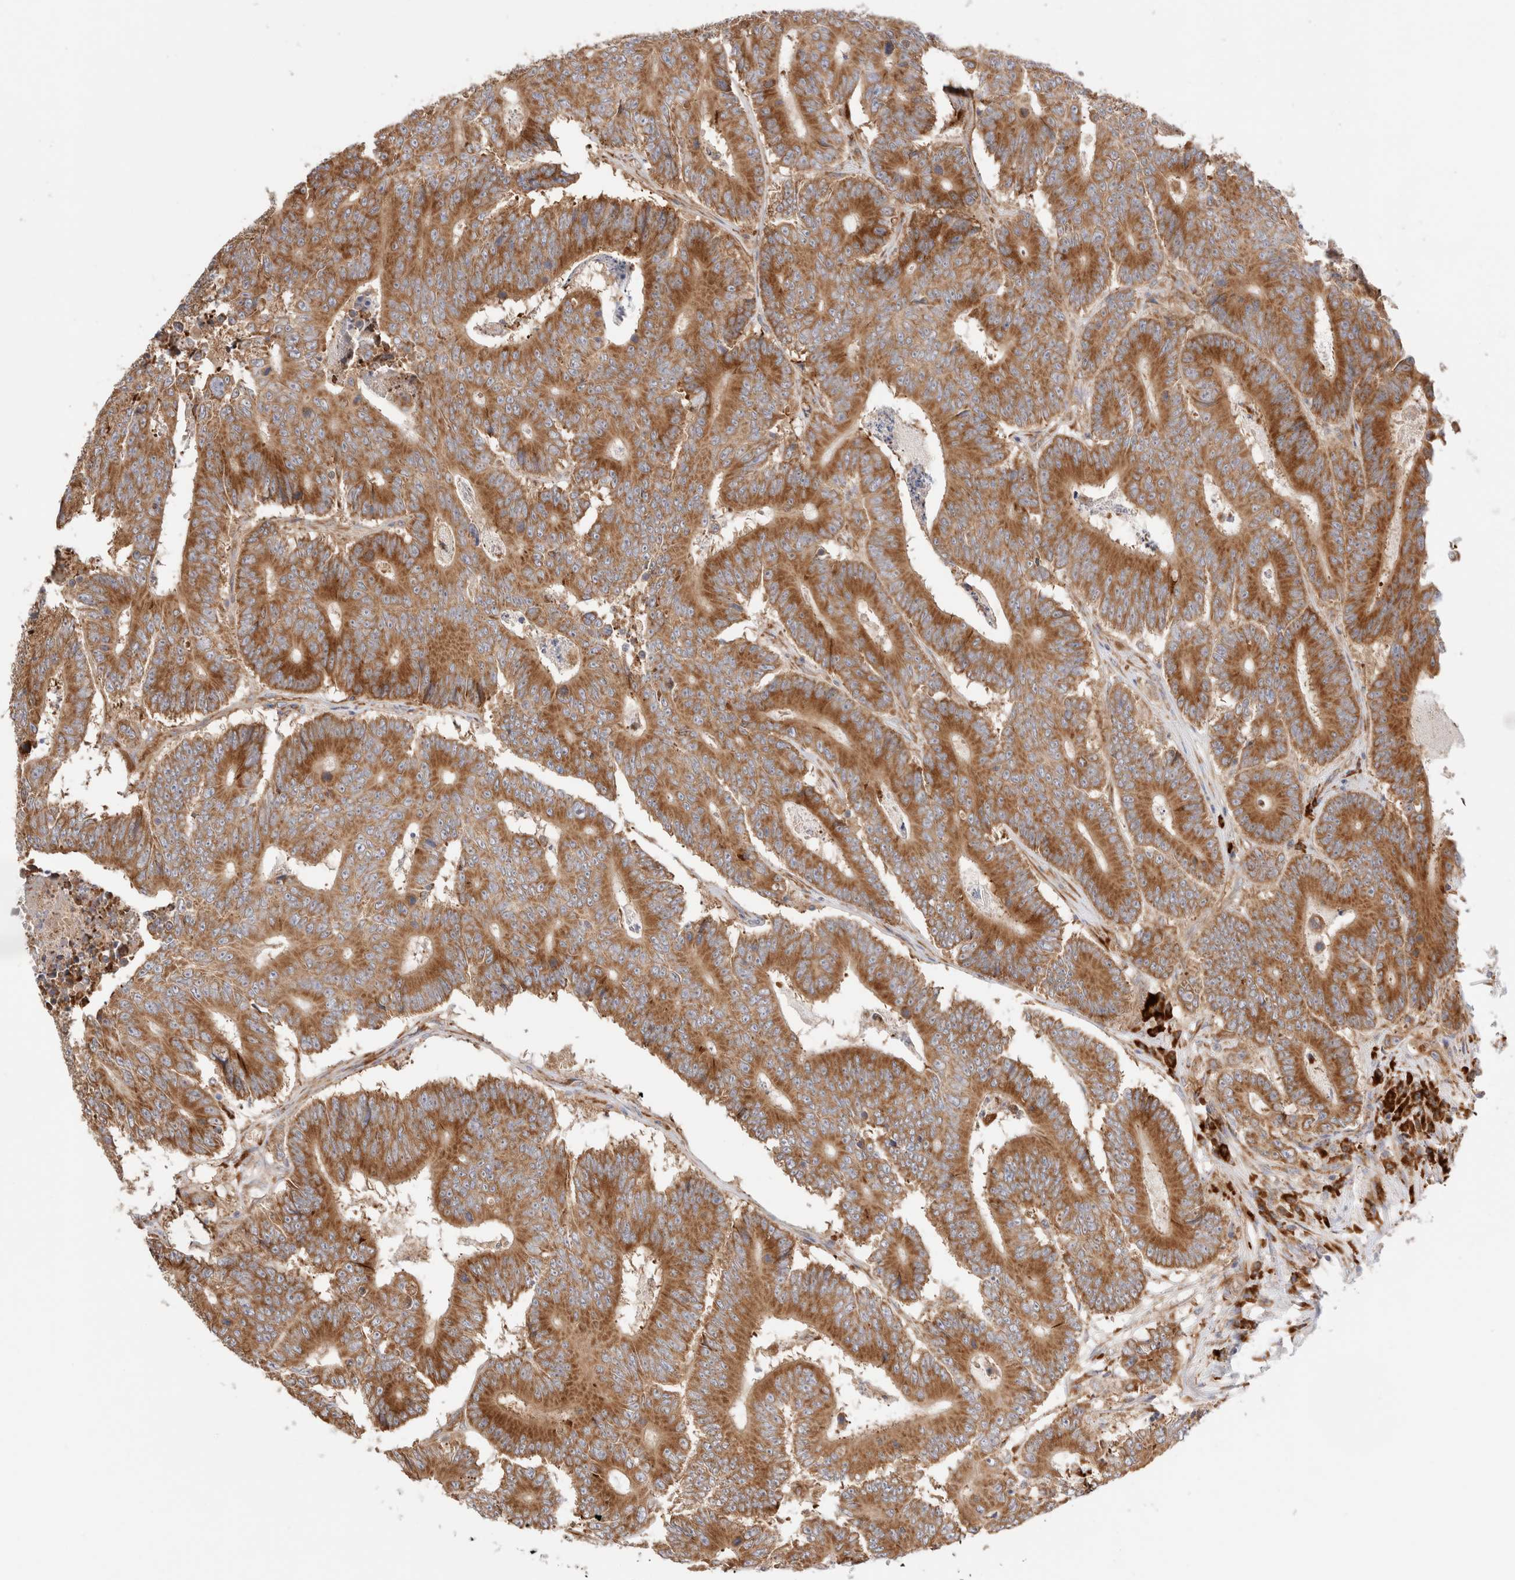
{"staining": {"intensity": "moderate", "quantity": ">75%", "location": "cytoplasmic/membranous"}, "tissue": "colorectal cancer", "cell_type": "Tumor cells", "image_type": "cancer", "snomed": [{"axis": "morphology", "description": "Adenocarcinoma, NOS"}, {"axis": "topography", "description": "Colon"}], "caption": "A brown stain labels moderate cytoplasmic/membranous expression of a protein in human adenocarcinoma (colorectal) tumor cells. Immunohistochemistry (ihc) stains the protein of interest in brown and the nuclei are stained blue.", "gene": "UTS2B", "patient": {"sex": "male", "age": 83}}